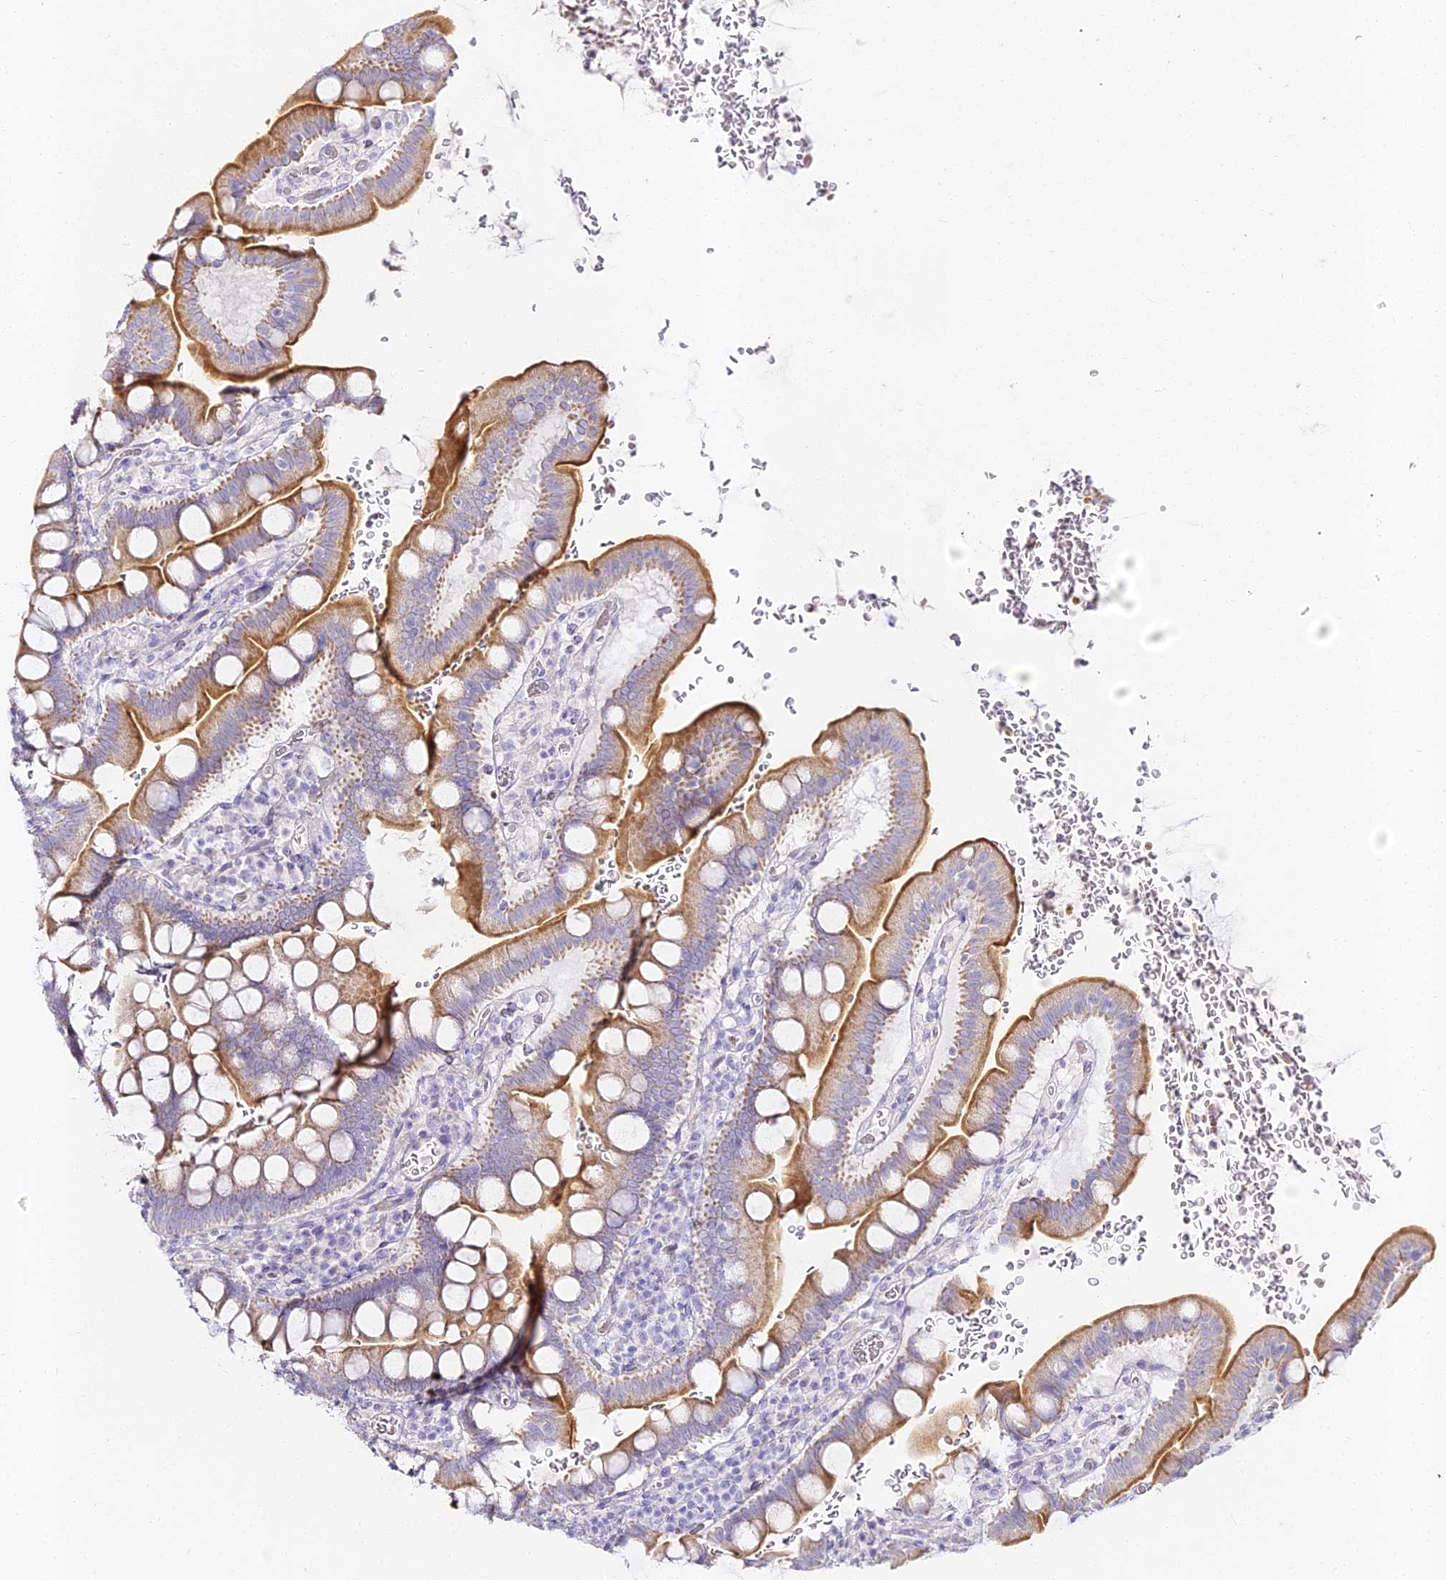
{"staining": {"intensity": "strong", "quantity": "25%-75%", "location": "cytoplasmic/membranous"}, "tissue": "small intestine", "cell_type": "Glandular cells", "image_type": "normal", "snomed": [{"axis": "morphology", "description": "Normal tissue, NOS"}, {"axis": "topography", "description": "Stomach, upper"}, {"axis": "topography", "description": "Stomach, lower"}, {"axis": "topography", "description": "Small intestine"}], "caption": "IHC of benign small intestine displays high levels of strong cytoplasmic/membranous expression in about 25%-75% of glandular cells.", "gene": "ALPG", "patient": {"sex": "male", "age": 68}}